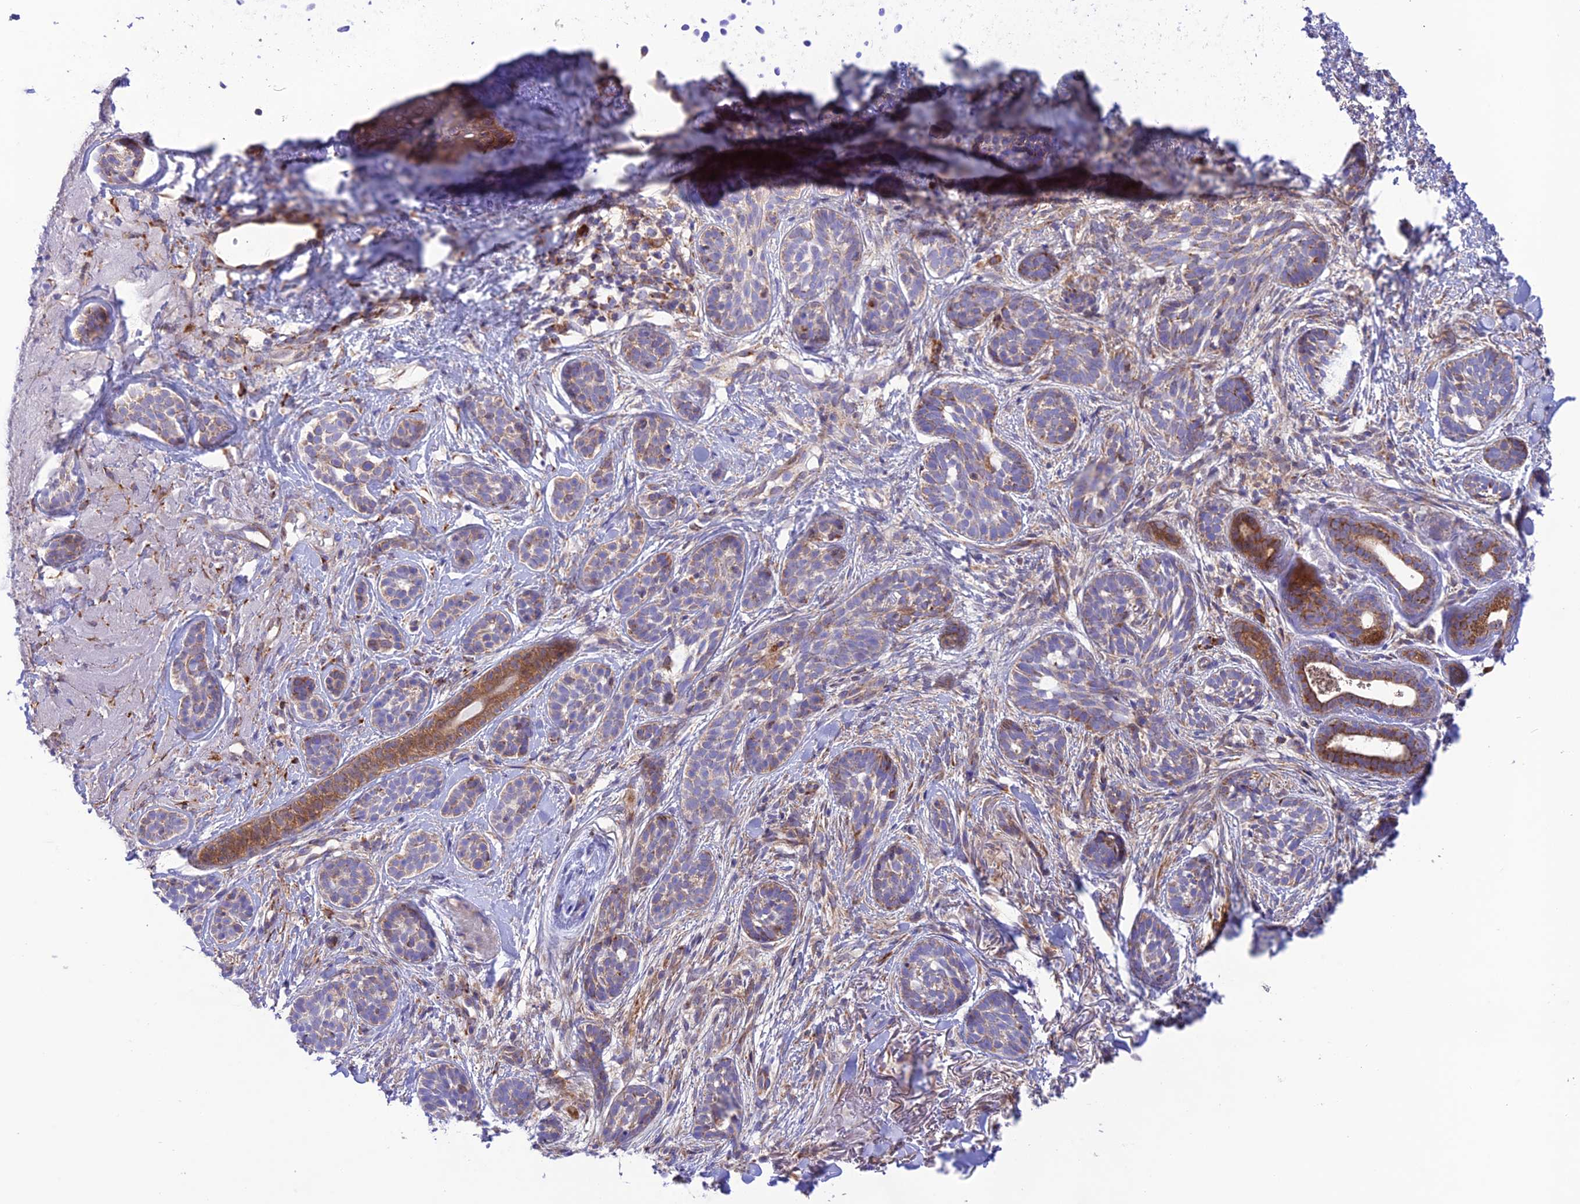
{"staining": {"intensity": "moderate", "quantity": "<25%", "location": "cytoplasmic/membranous"}, "tissue": "skin cancer", "cell_type": "Tumor cells", "image_type": "cancer", "snomed": [{"axis": "morphology", "description": "Basal cell carcinoma"}, {"axis": "topography", "description": "Skin"}], "caption": "Immunohistochemistry (IHC) staining of skin cancer (basal cell carcinoma), which reveals low levels of moderate cytoplasmic/membranous positivity in about <25% of tumor cells indicating moderate cytoplasmic/membranous protein staining. The staining was performed using DAB (brown) for protein detection and nuclei were counterstained in hematoxylin (blue).", "gene": "UAP1L1", "patient": {"sex": "male", "age": 71}}